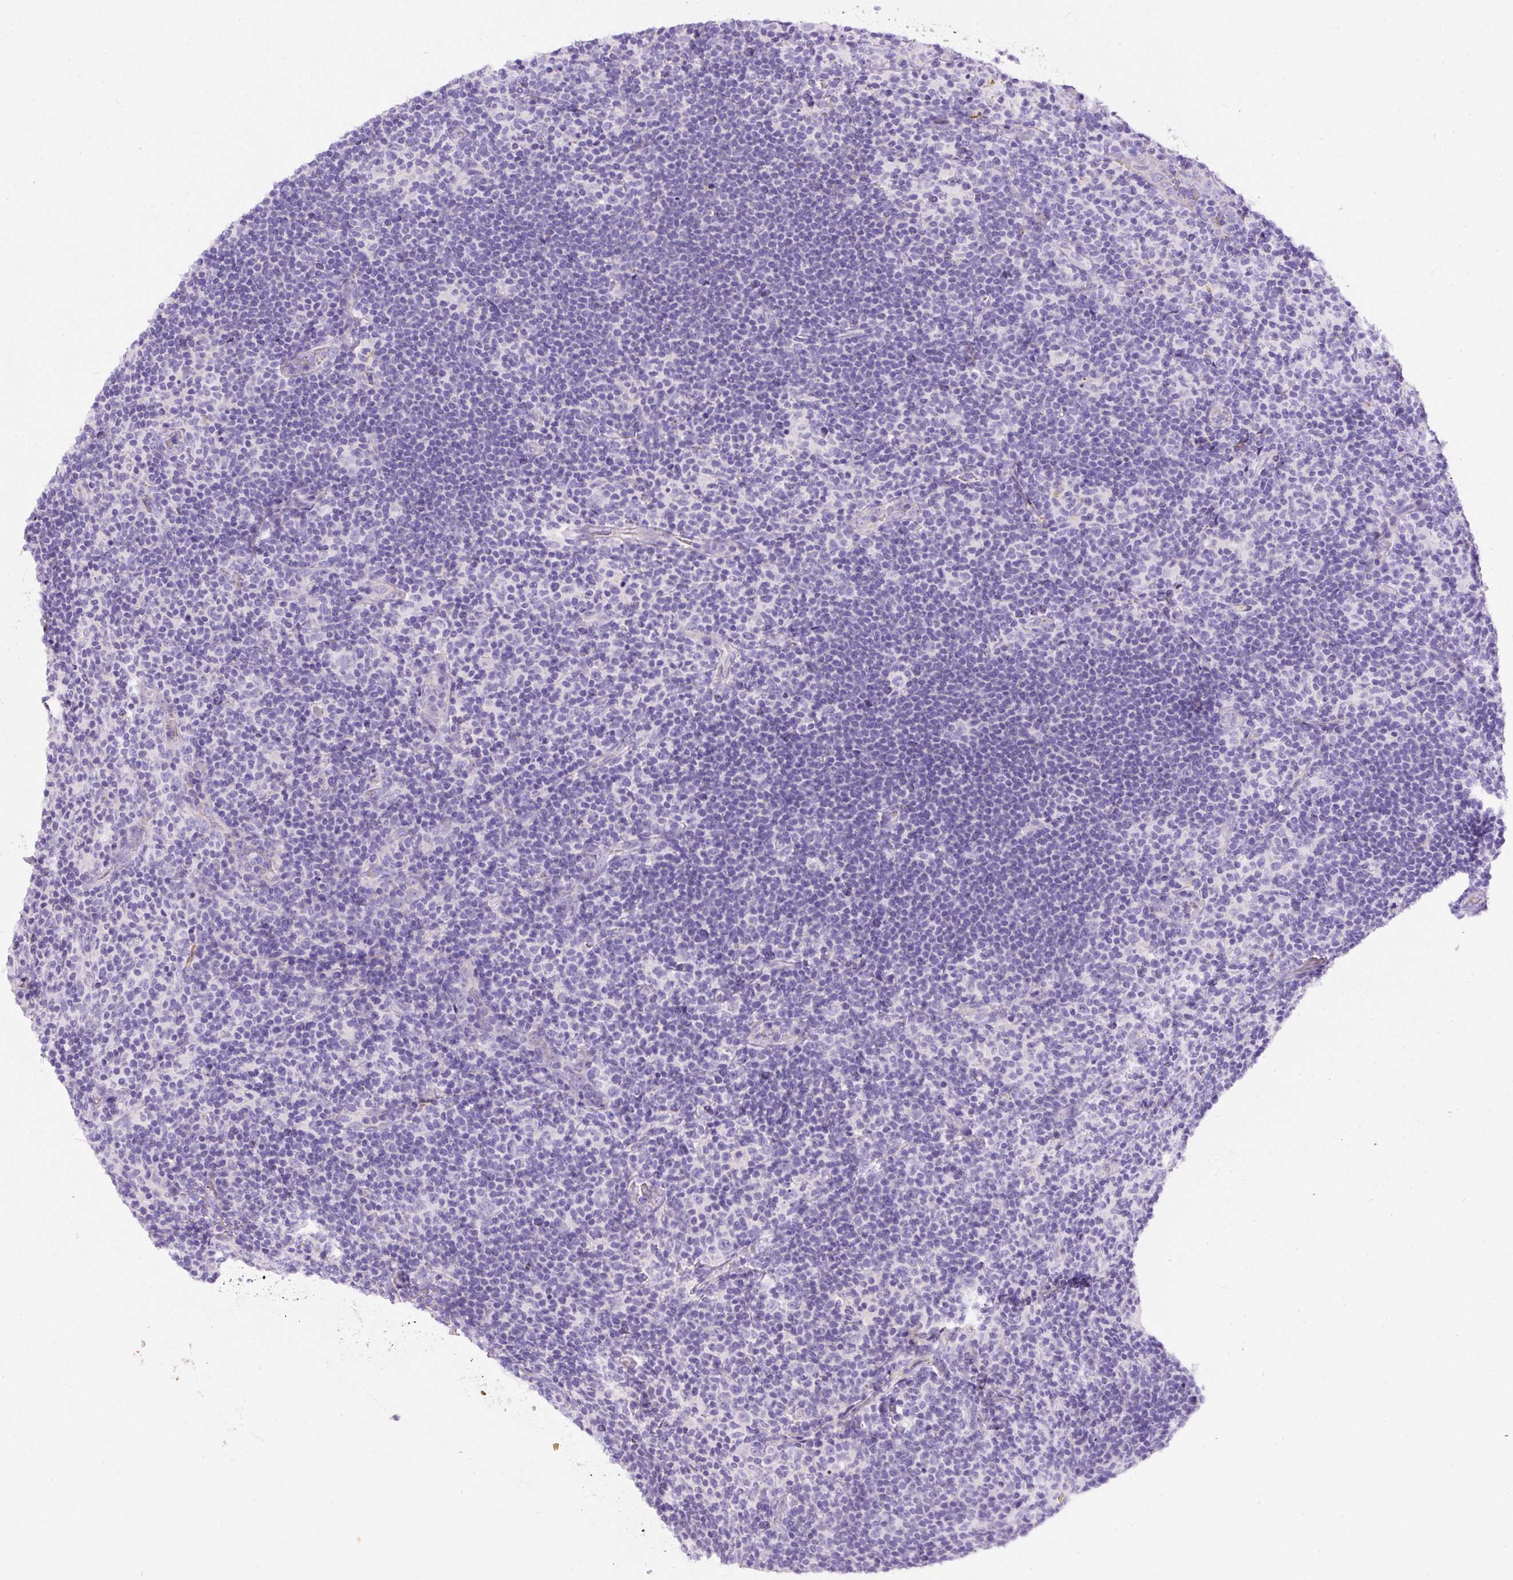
{"staining": {"intensity": "negative", "quantity": "none", "location": "none"}, "tissue": "lymphoma", "cell_type": "Tumor cells", "image_type": "cancer", "snomed": [{"axis": "morphology", "description": "Hodgkin's disease, NOS"}, {"axis": "topography", "description": "Lymph node"}], "caption": "Histopathology image shows no protein expression in tumor cells of Hodgkin's disease tissue.", "gene": "APCS", "patient": {"sex": "female", "age": 57}}